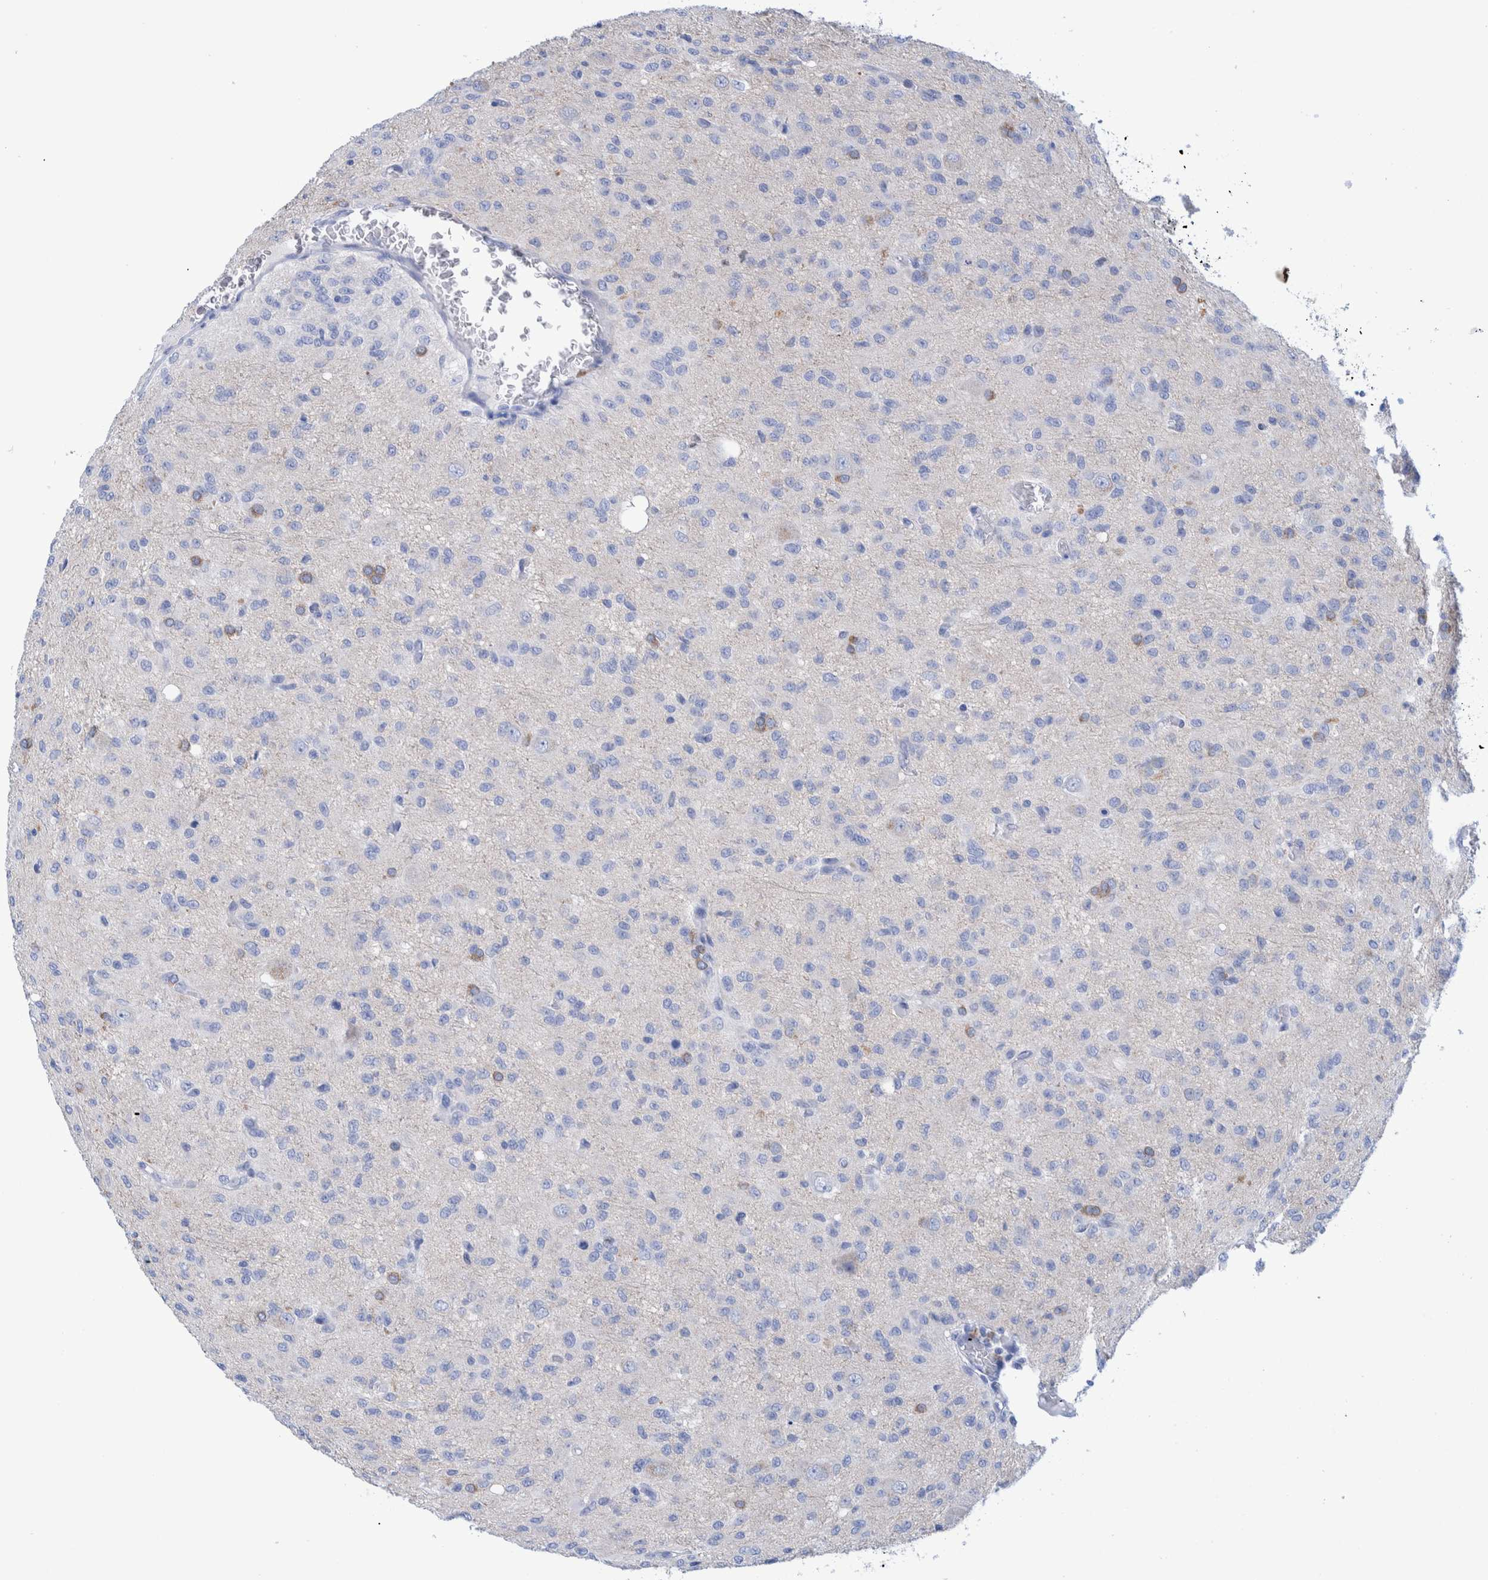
{"staining": {"intensity": "negative", "quantity": "none", "location": "none"}, "tissue": "glioma", "cell_type": "Tumor cells", "image_type": "cancer", "snomed": [{"axis": "morphology", "description": "Glioma, malignant, High grade"}, {"axis": "topography", "description": "Brain"}], "caption": "Image shows no protein positivity in tumor cells of glioma tissue.", "gene": "PERP", "patient": {"sex": "female", "age": 59}}